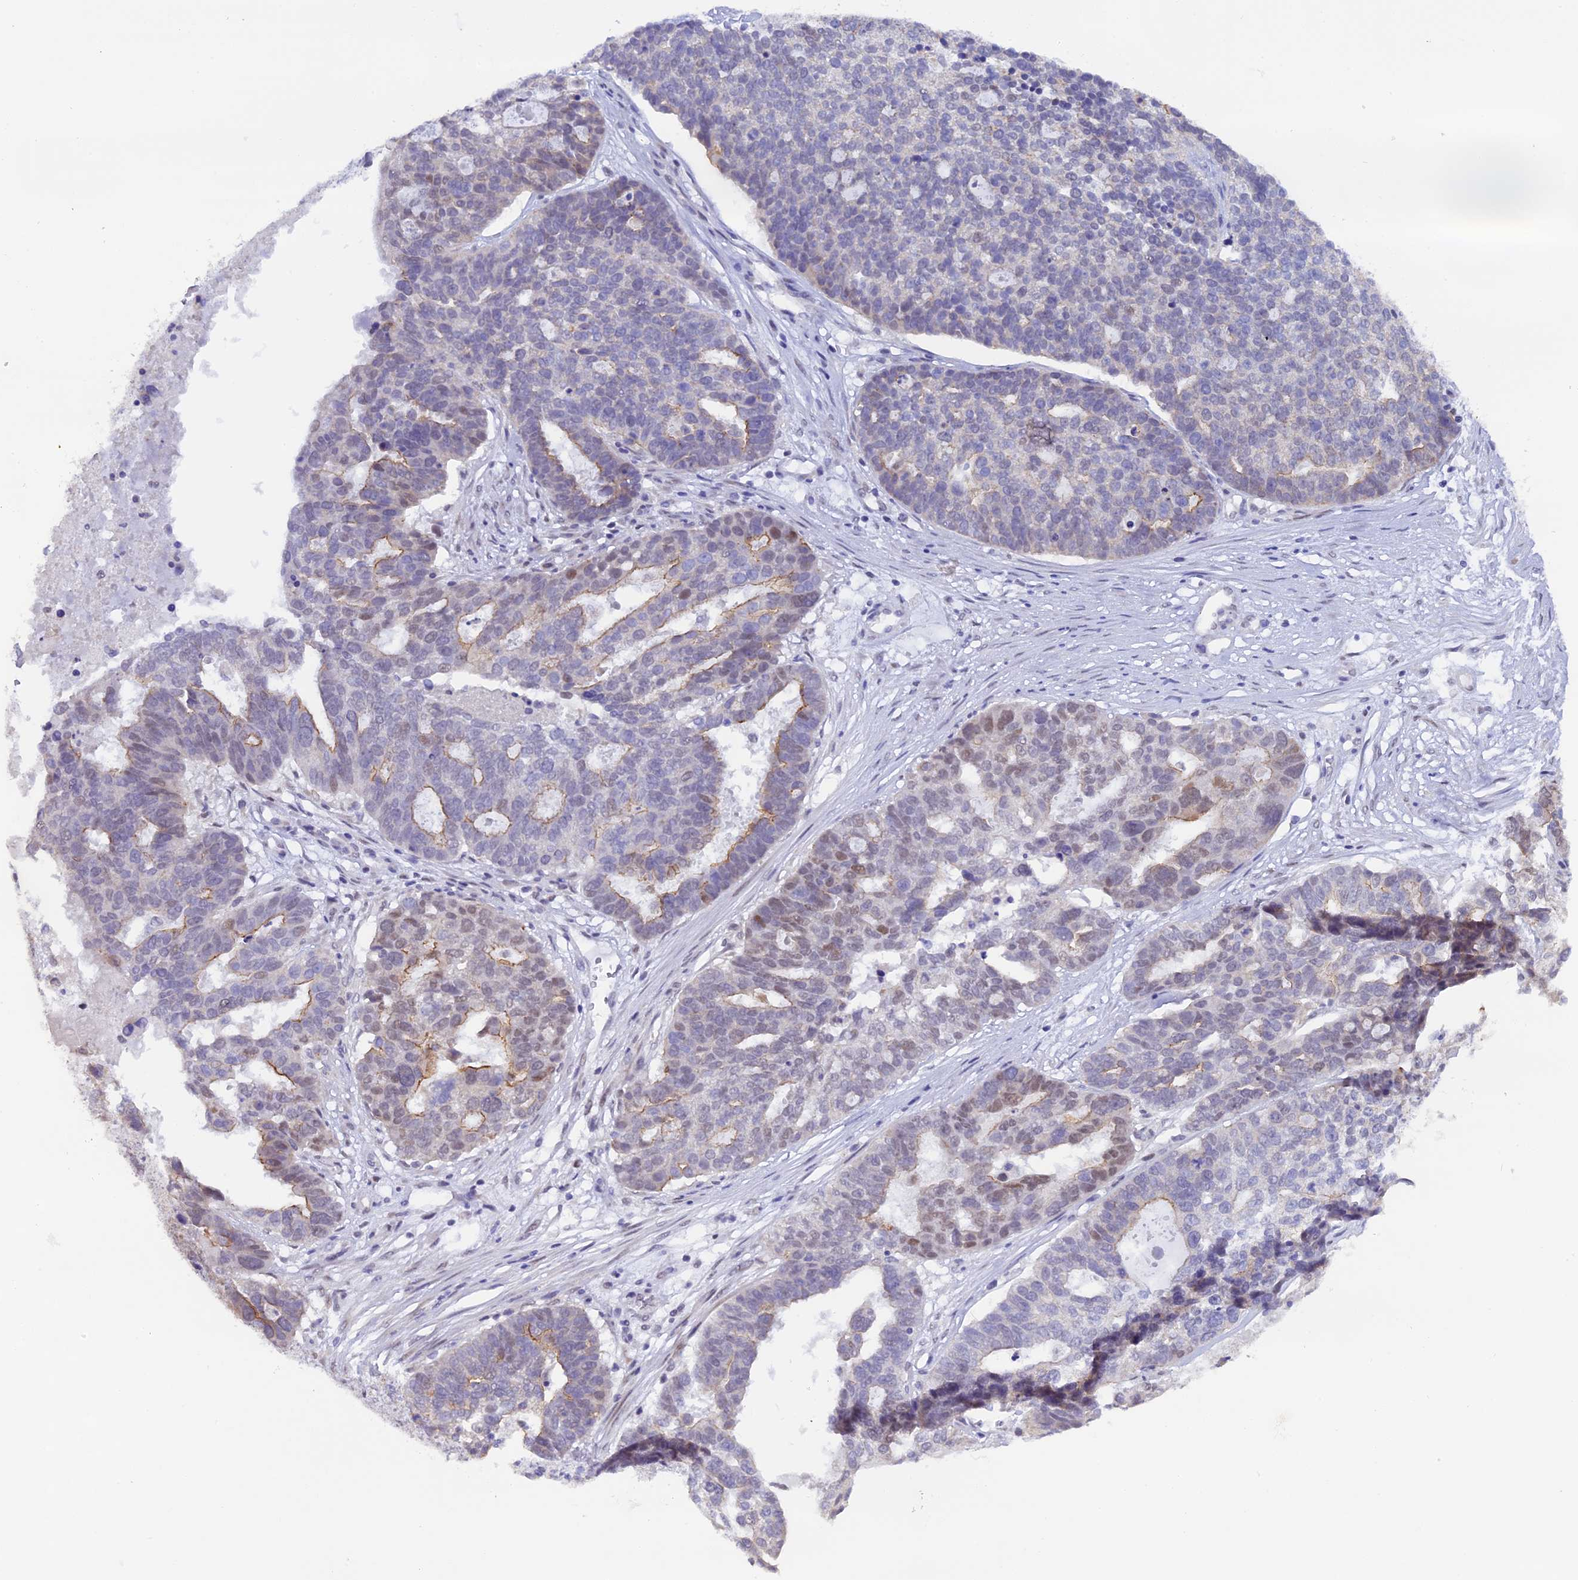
{"staining": {"intensity": "moderate", "quantity": "<25%", "location": "cytoplasmic/membranous"}, "tissue": "ovarian cancer", "cell_type": "Tumor cells", "image_type": "cancer", "snomed": [{"axis": "morphology", "description": "Cystadenocarcinoma, serous, NOS"}, {"axis": "topography", "description": "Ovary"}], "caption": "The micrograph shows a brown stain indicating the presence of a protein in the cytoplasmic/membranous of tumor cells in ovarian cancer. (DAB IHC with brightfield microscopy, high magnification).", "gene": "OSGEP", "patient": {"sex": "female", "age": 59}}